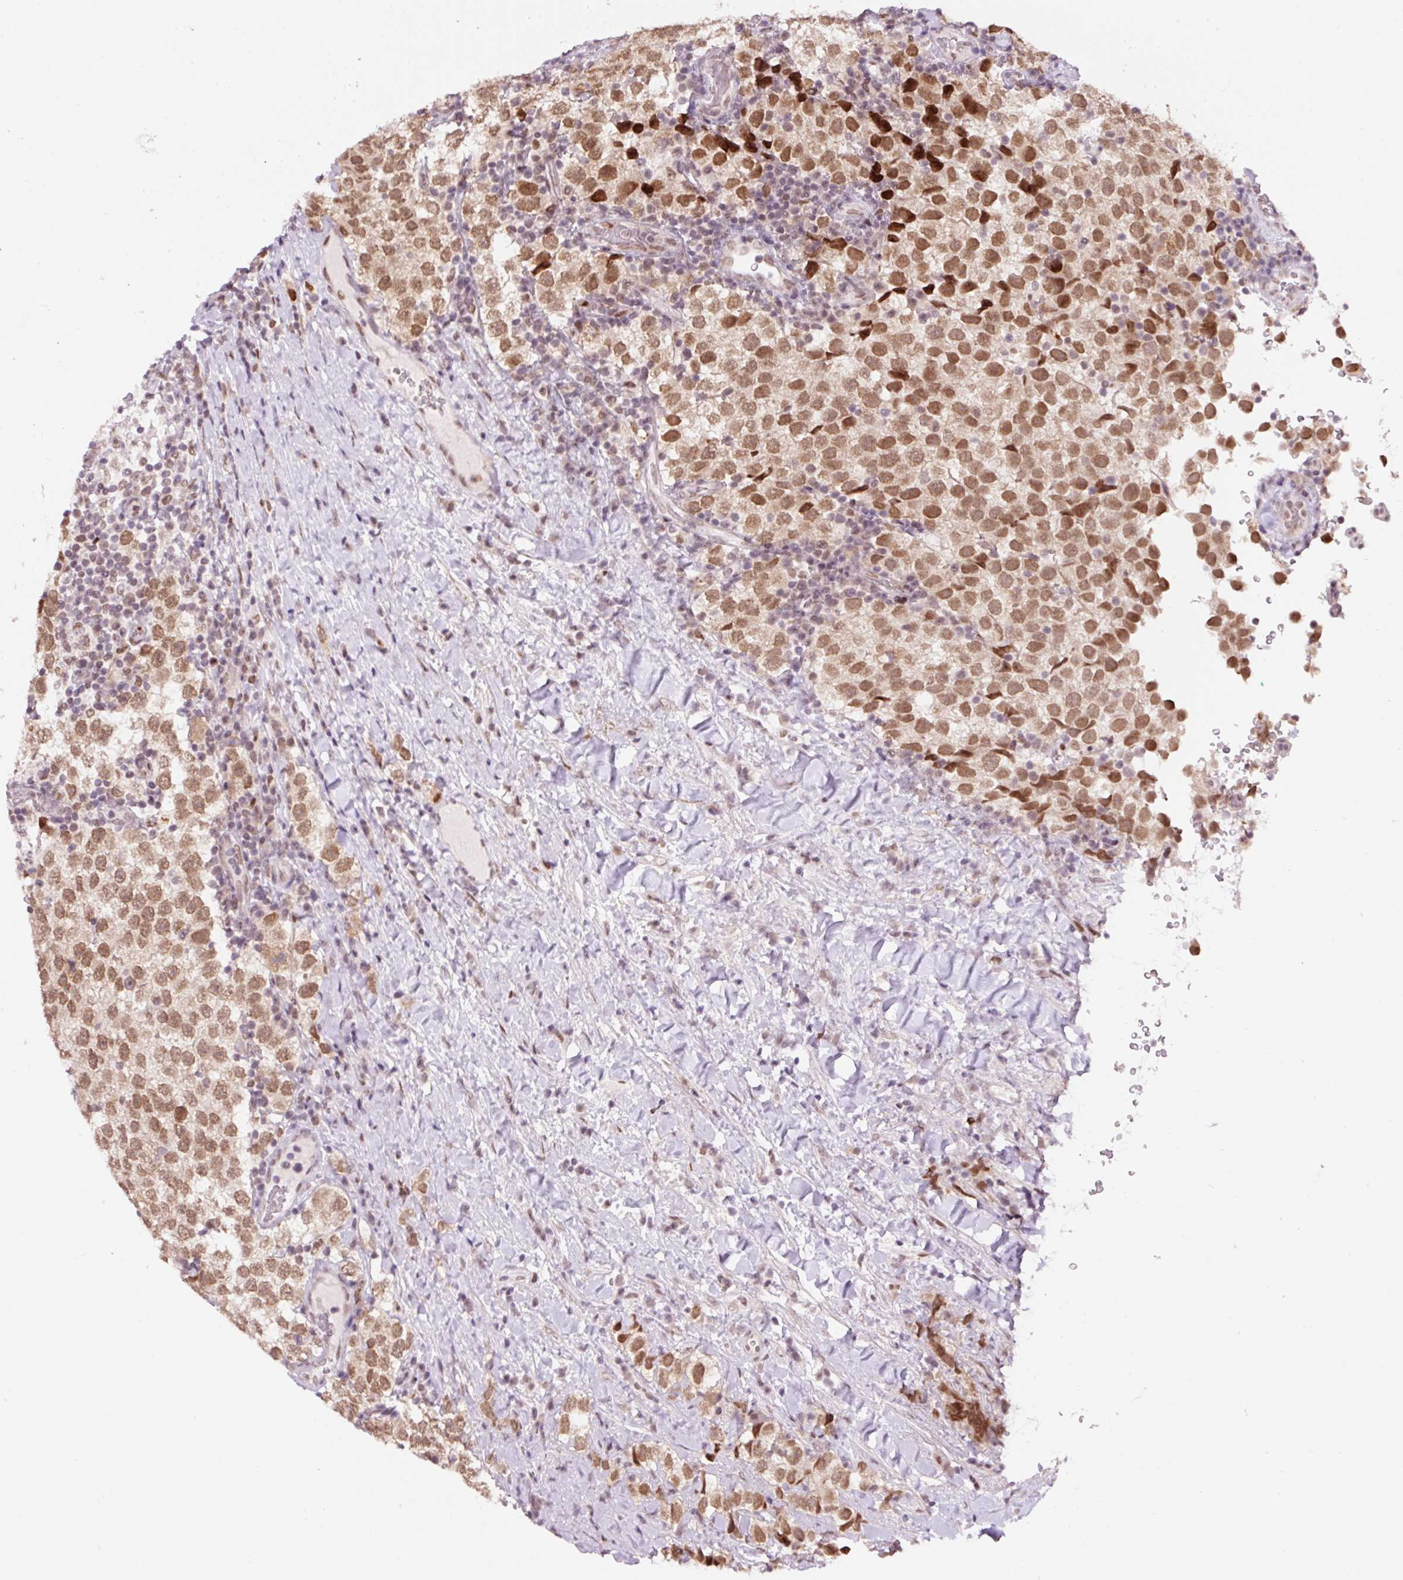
{"staining": {"intensity": "moderate", "quantity": ">75%", "location": "nuclear"}, "tissue": "testis cancer", "cell_type": "Tumor cells", "image_type": "cancer", "snomed": [{"axis": "morphology", "description": "Seminoma, NOS"}, {"axis": "topography", "description": "Testis"}], "caption": "Testis seminoma tissue reveals moderate nuclear expression in about >75% of tumor cells, visualized by immunohistochemistry. (brown staining indicates protein expression, while blue staining denotes nuclei).", "gene": "CCNL2", "patient": {"sex": "male", "age": 34}}